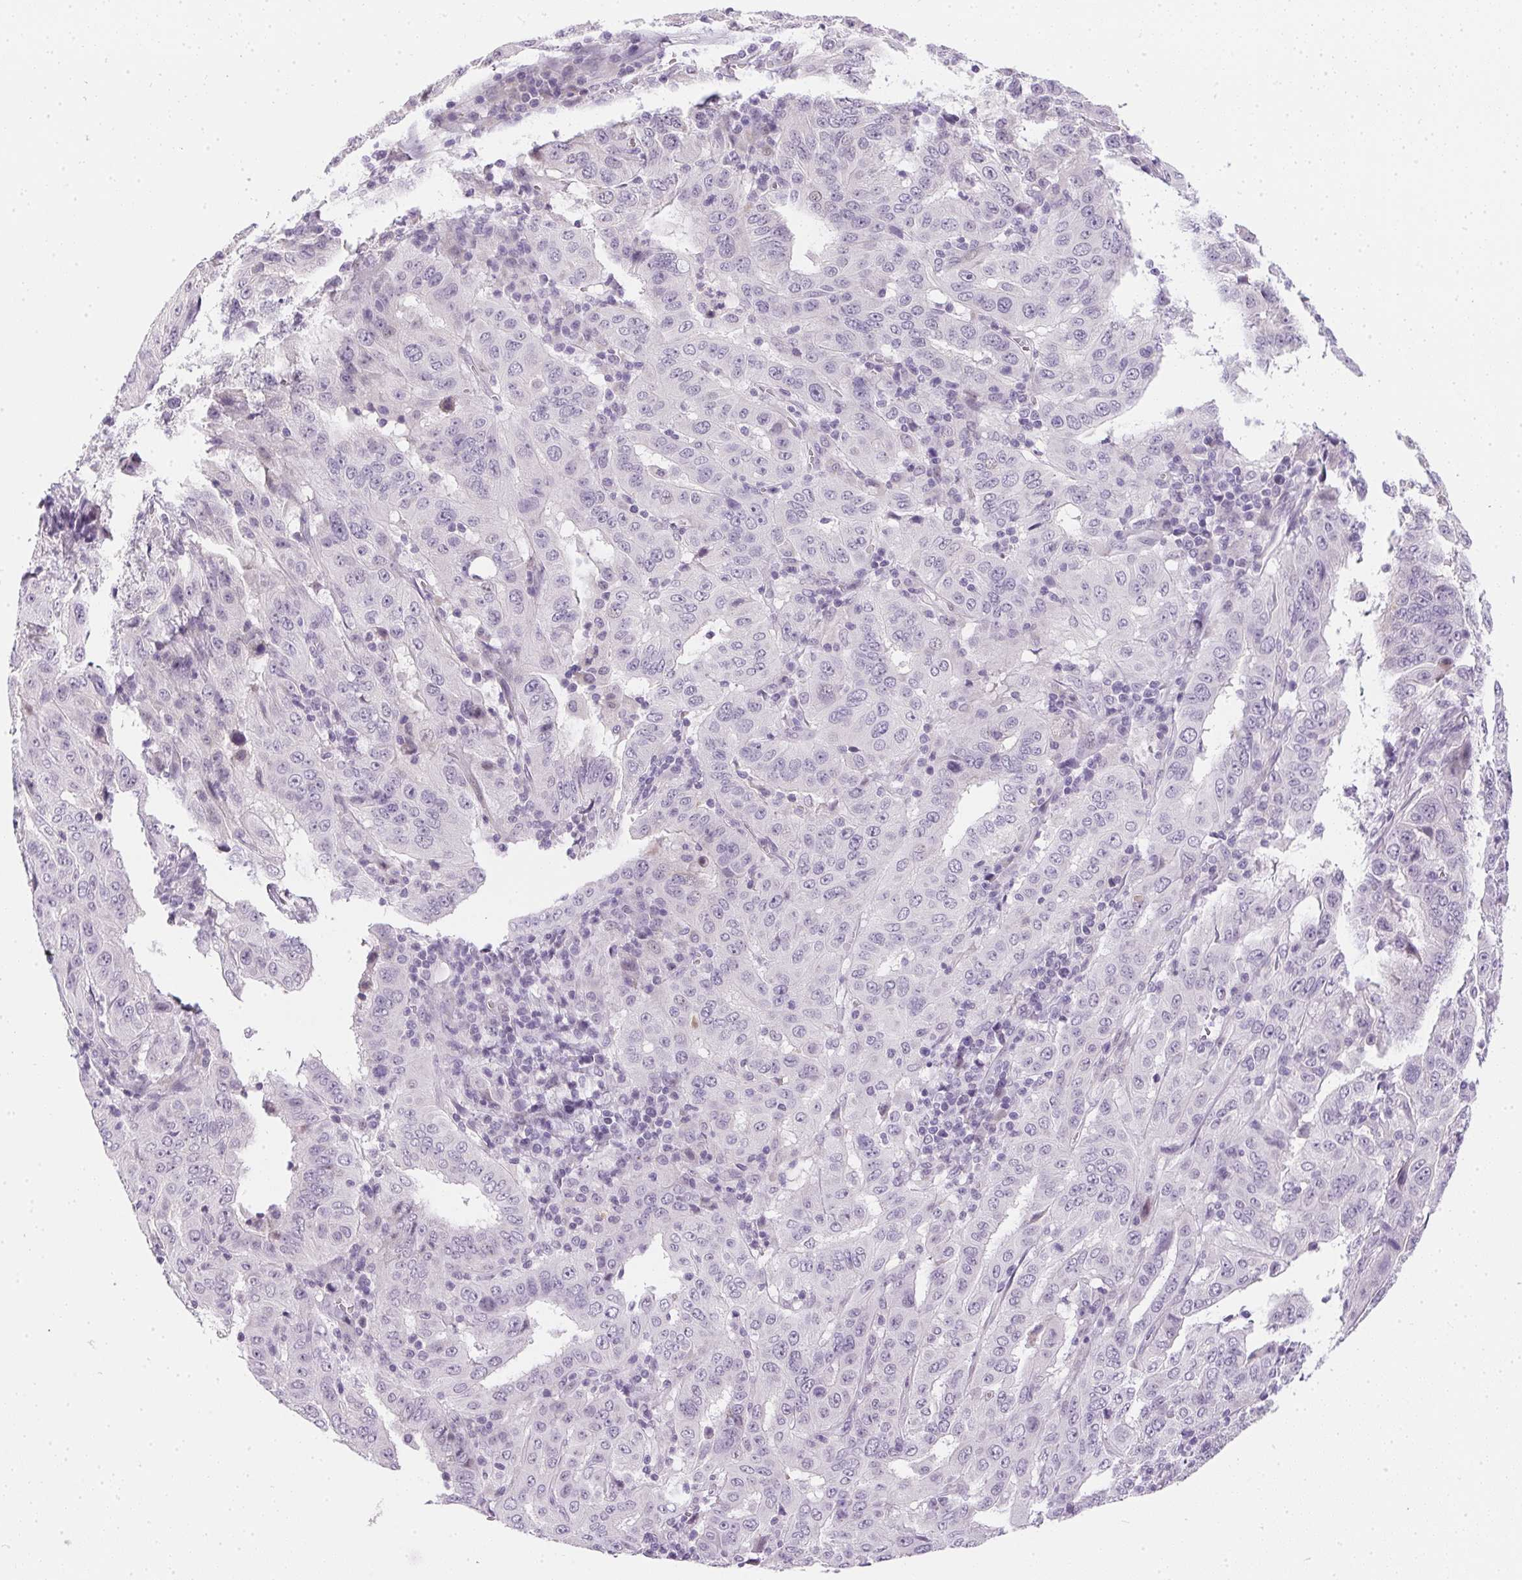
{"staining": {"intensity": "negative", "quantity": "none", "location": "none"}, "tissue": "pancreatic cancer", "cell_type": "Tumor cells", "image_type": "cancer", "snomed": [{"axis": "morphology", "description": "Adenocarcinoma, NOS"}, {"axis": "topography", "description": "Pancreas"}], "caption": "A high-resolution photomicrograph shows IHC staining of pancreatic cancer (adenocarcinoma), which exhibits no significant staining in tumor cells.", "gene": "GSDMC", "patient": {"sex": "male", "age": 63}}